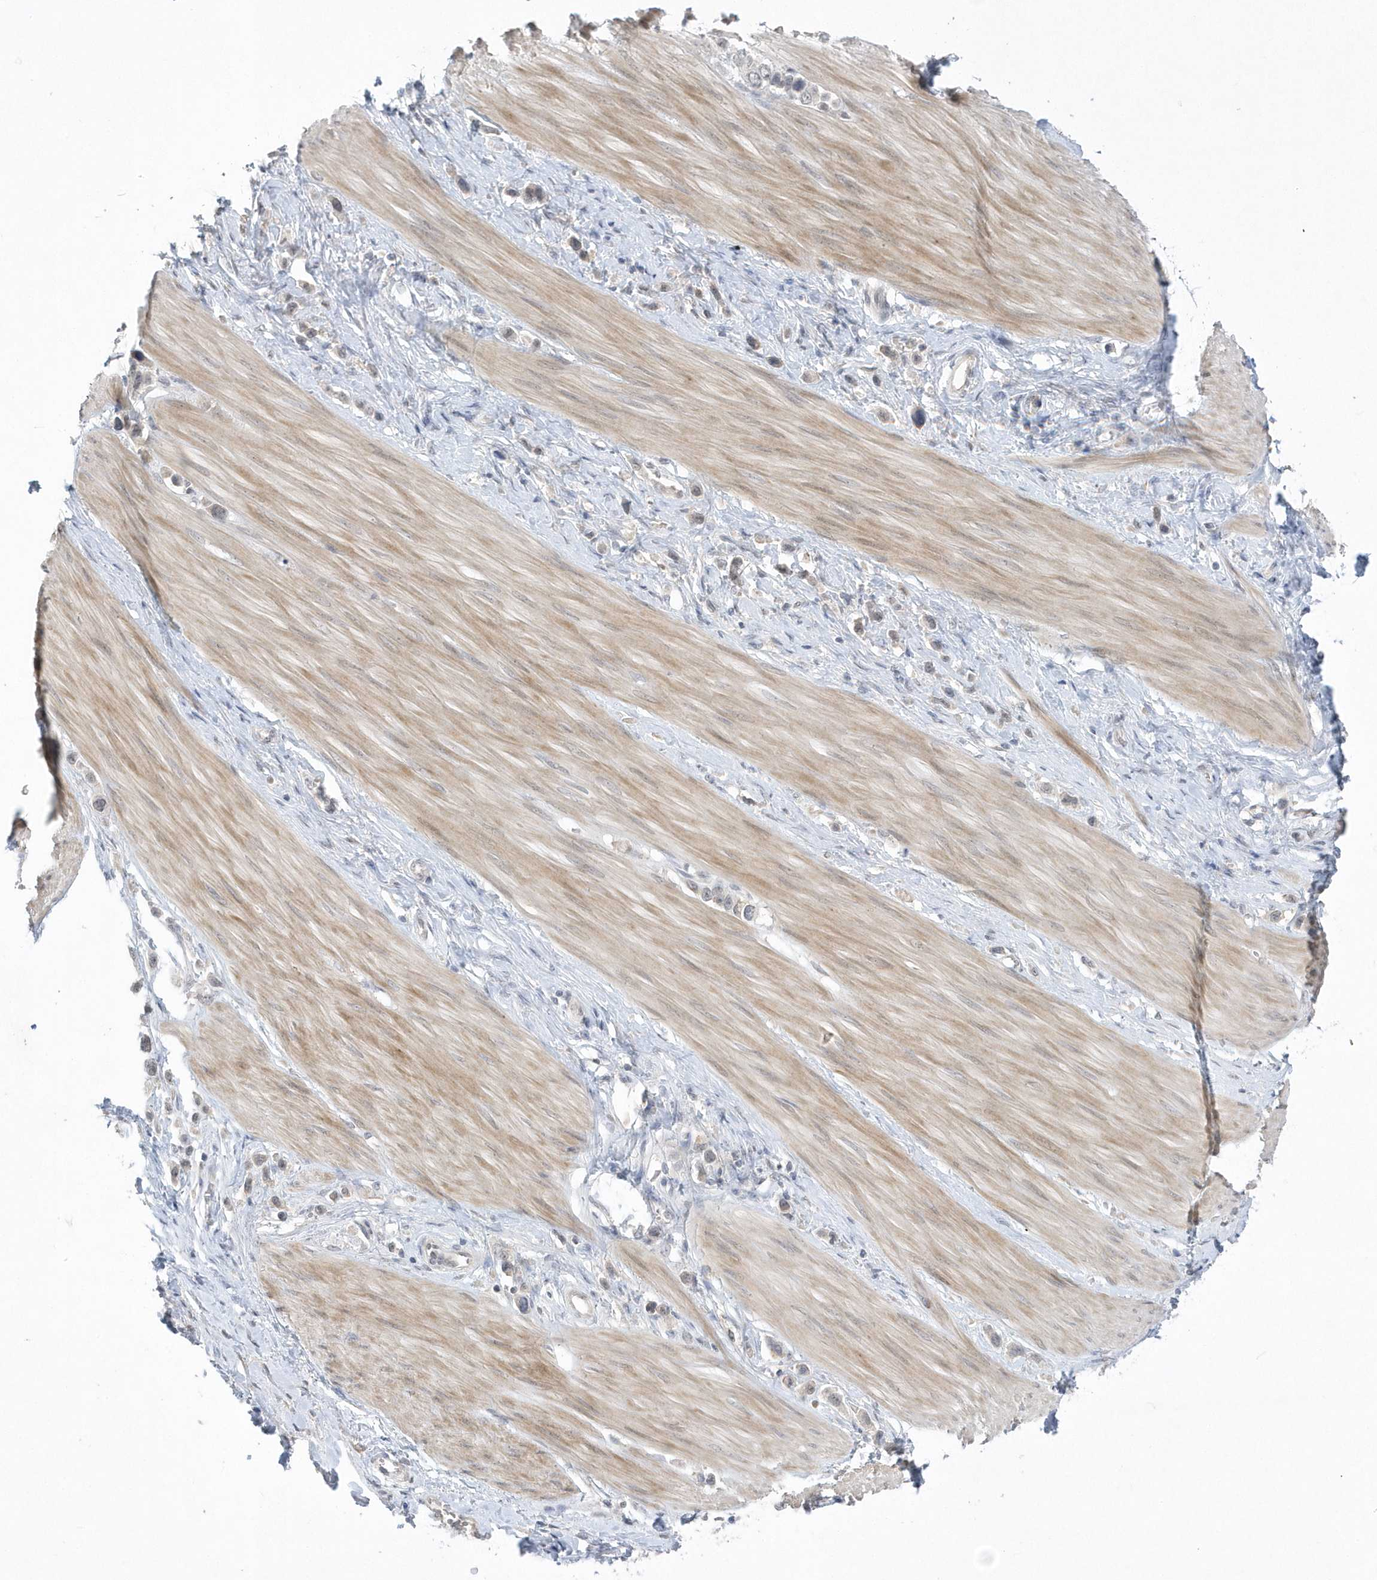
{"staining": {"intensity": "weak", "quantity": "<25%", "location": "nuclear"}, "tissue": "stomach cancer", "cell_type": "Tumor cells", "image_type": "cancer", "snomed": [{"axis": "morphology", "description": "Adenocarcinoma, NOS"}, {"axis": "topography", "description": "Stomach"}], "caption": "DAB immunohistochemical staining of stomach cancer (adenocarcinoma) demonstrates no significant positivity in tumor cells.", "gene": "ZC3H12D", "patient": {"sex": "female", "age": 65}}